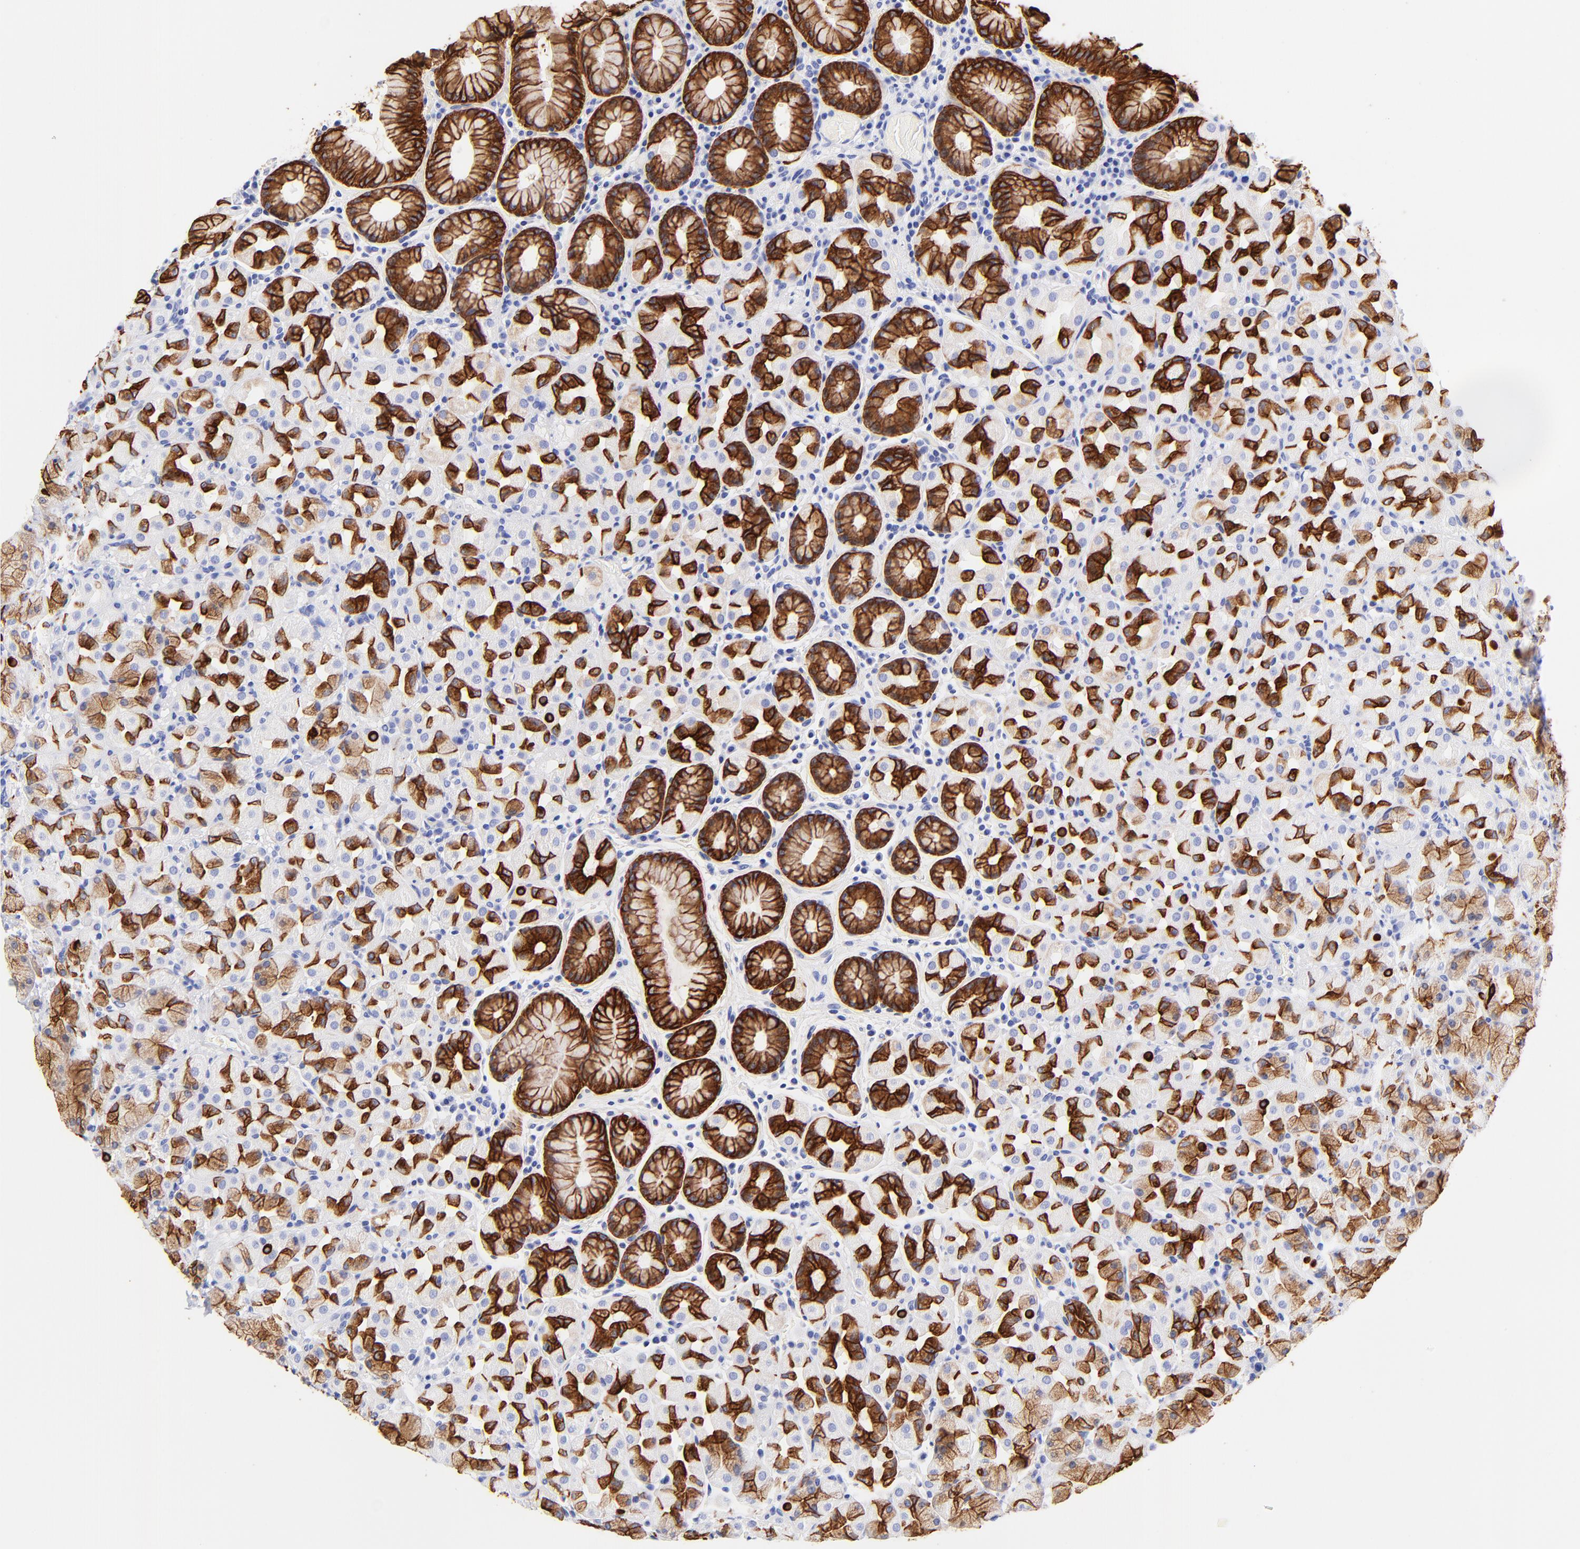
{"staining": {"intensity": "strong", "quantity": ">75%", "location": "cytoplasmic/membranous"}, "tissue": "stomach", "cell_type": "Glandular cells", "image_type": "normal", "snomed": [{"axis": "morphology", "description": "Normal tissue, NOS"}, {"axis": "topography", "description": "Stomach, lower"}], "caption": "IHC staining of normal stomach, which demonstrates high levels of strong cytoplasmic/membranous staining in approximately >75% of glandular cells indicating strong cytoplasmic/membranous protein staining. The staining was performed using DAB (3,3'-diaminobenzidine) (brown) for protein detection and nuclei were counterstained in hematoxylin (blue).", "gene": "KRT19", "patient": {"sex": "male", "age": 56}}